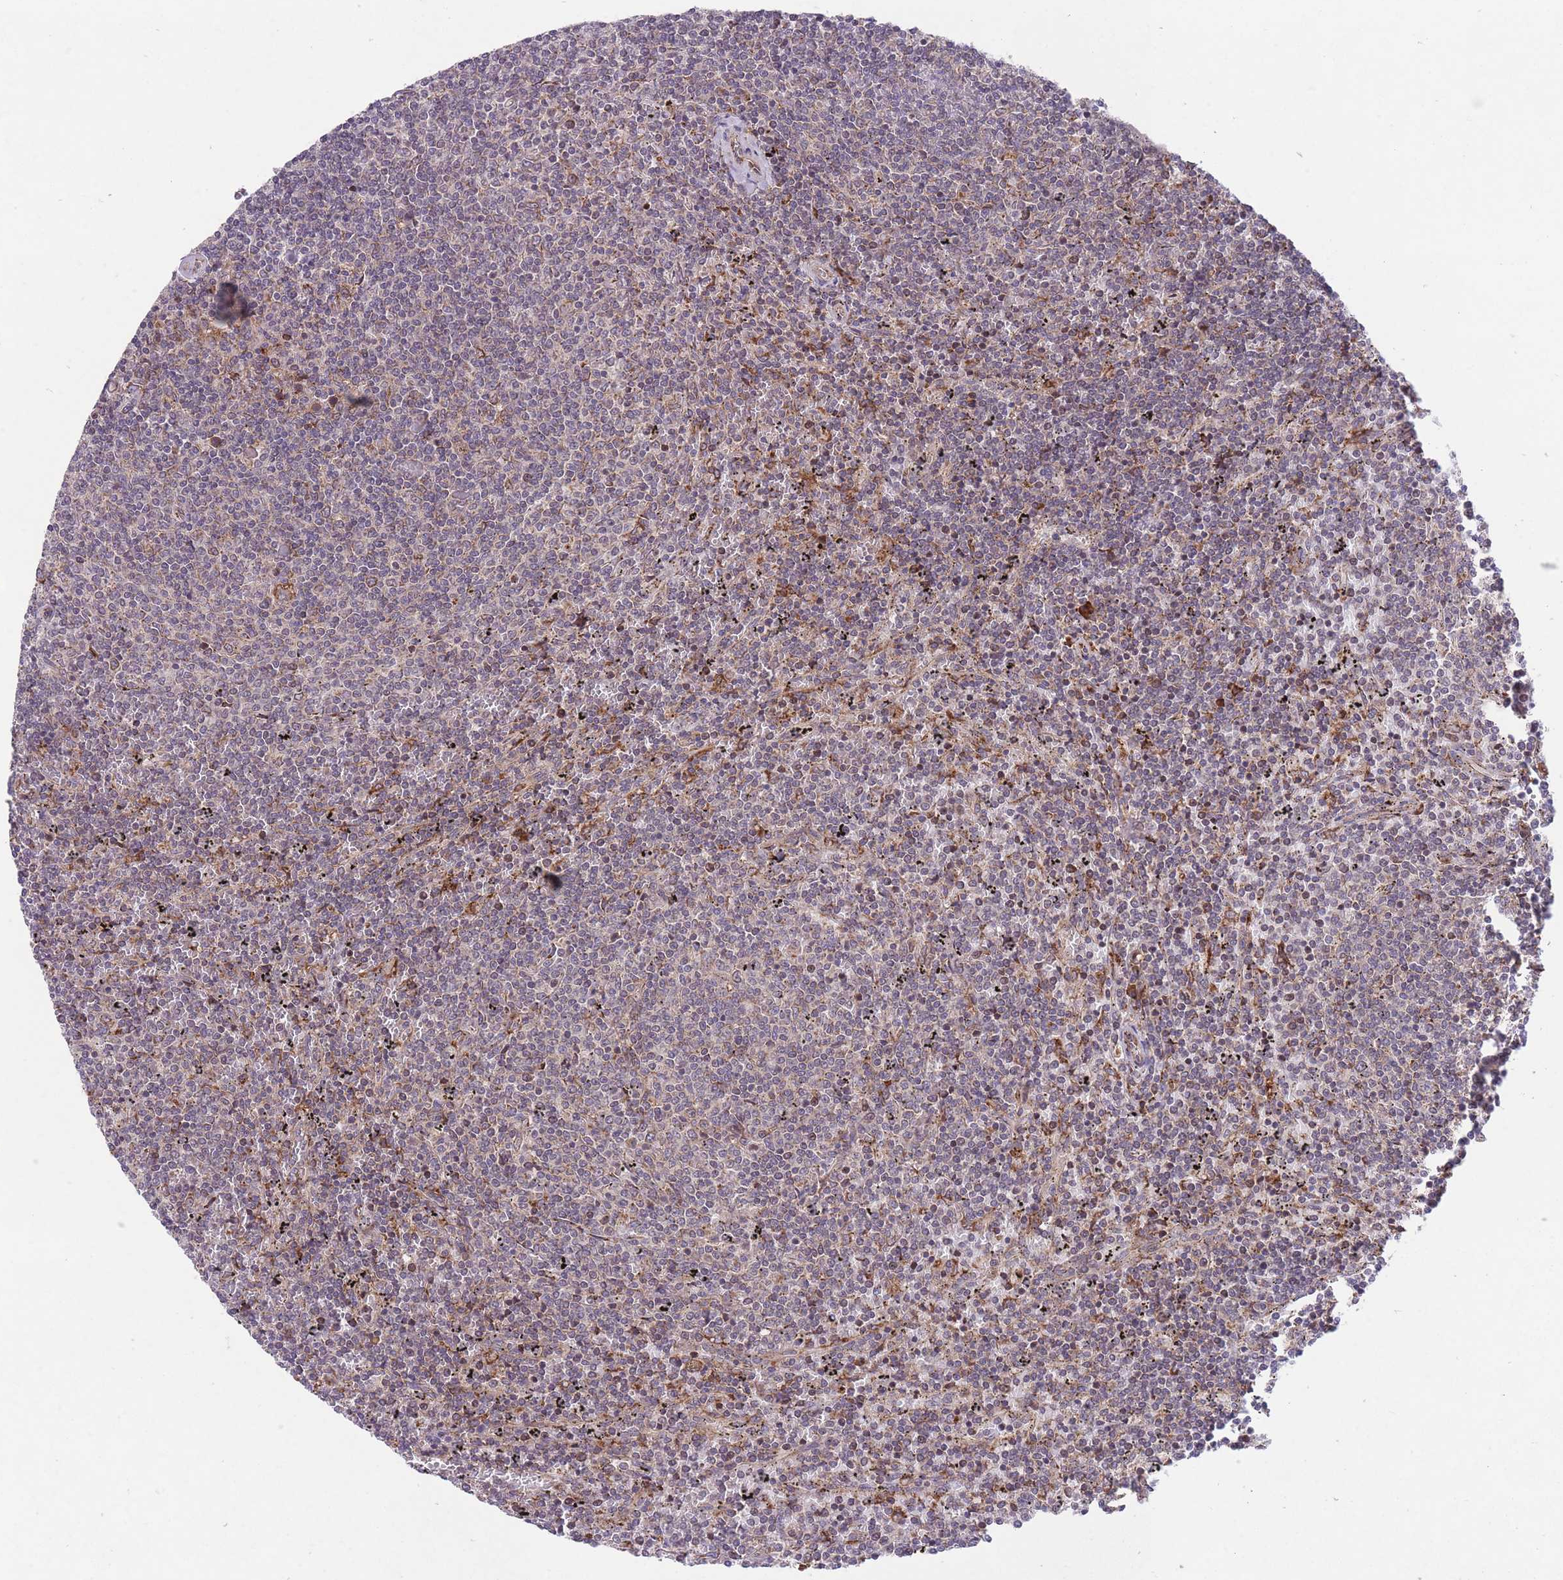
{"staining": {"intensity": "negative", "quantity": "none", "location": "none"}, "tissue": "lymphoma", "cell_type": "Tumor cells", "image_type": "cancer", "snomed": [{"axis": "morphology", "description": "Malignant lymphoma, non-Hodgkin's type, Low grade"}, {"axis": "topography", "description": "Spleen"}], "caption": "Histopathology image shows no significant protein staining in tumor cells of lymphoma.", "gene": "TTLL3", "patient": {"sex": "female", "age": 50}}